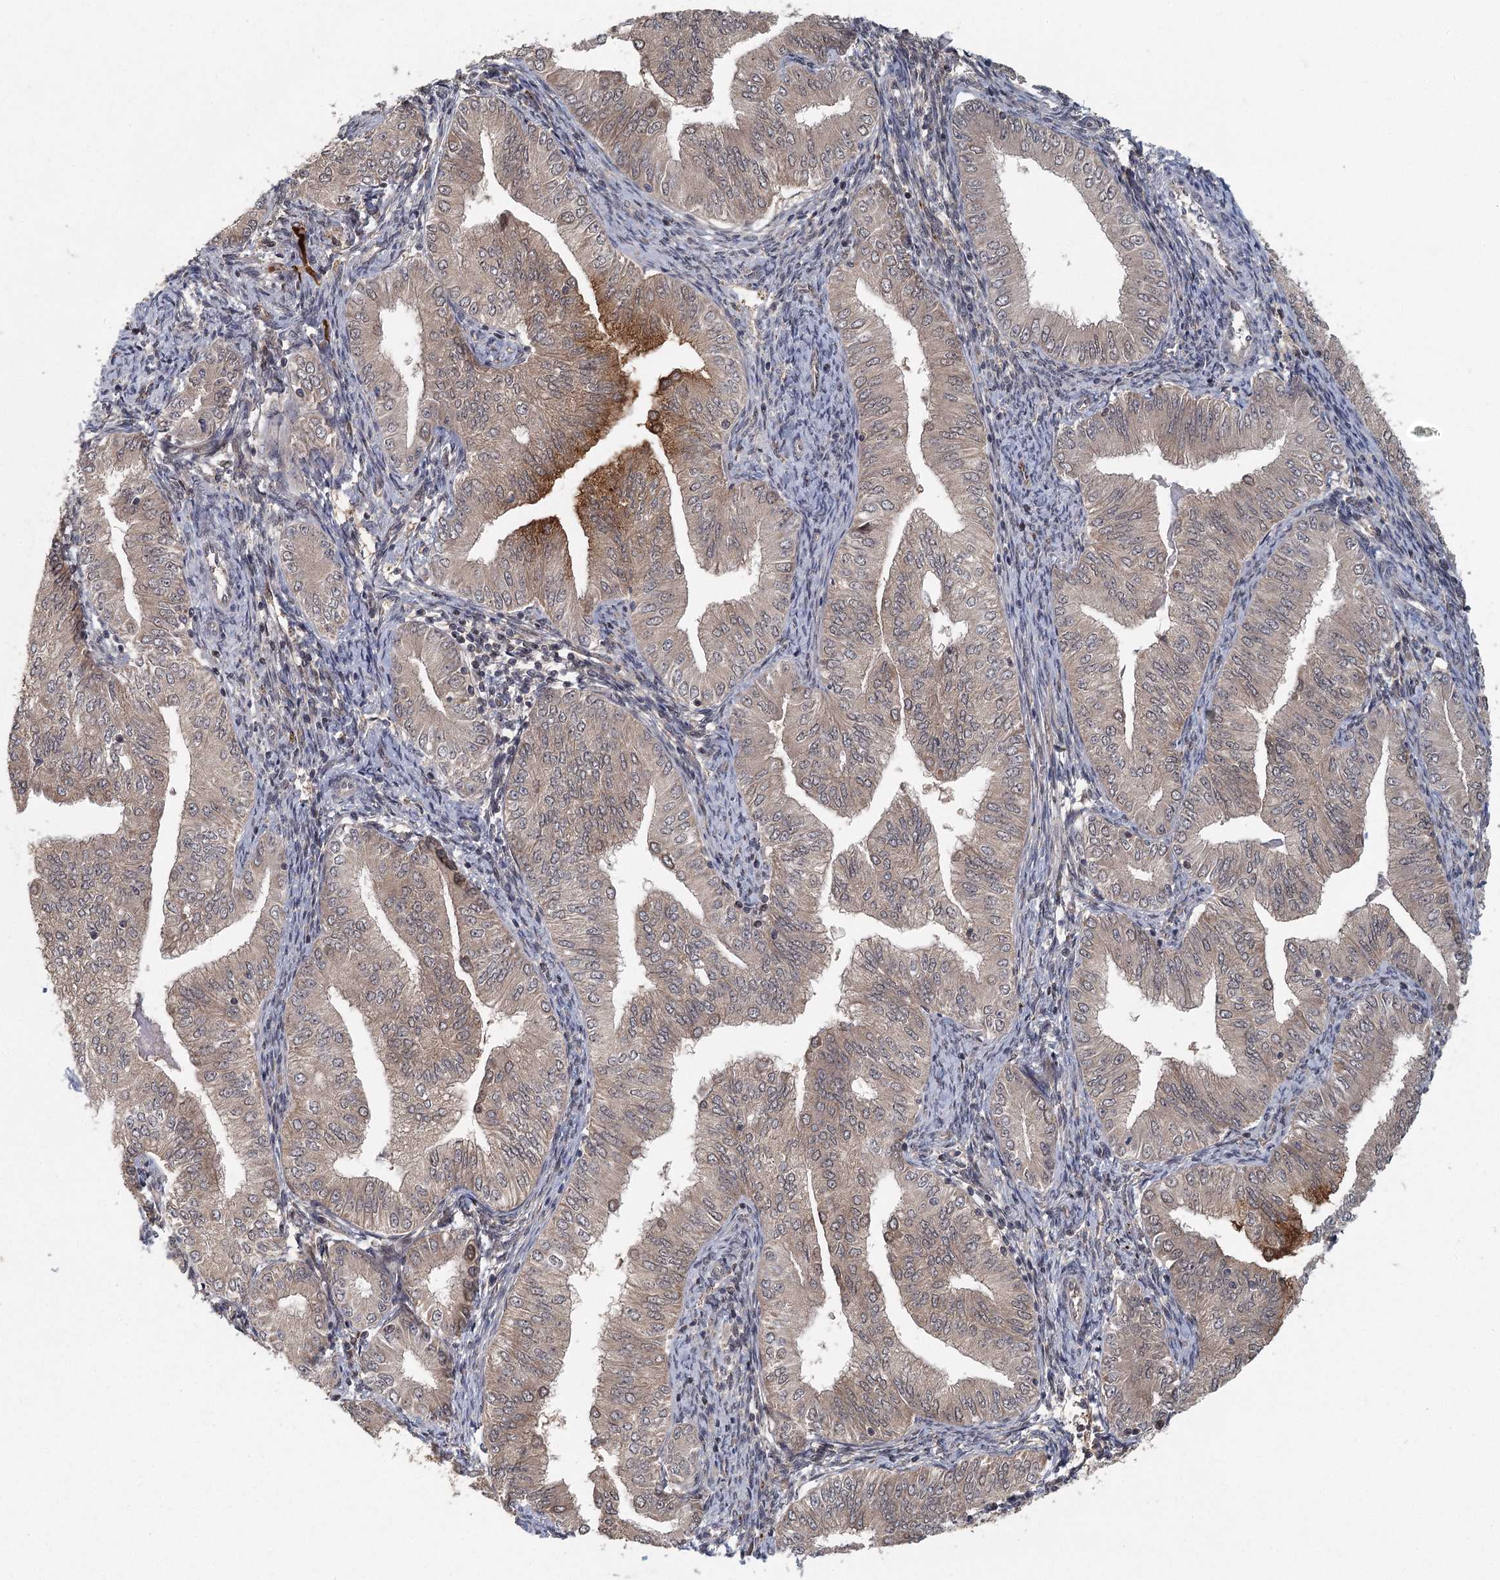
{"staining": {"intensity": "moderate", "quantity": ">75%", "location": "cytoplasmic/membranous"}, "tissue": "endometrial cancer", "cell_type": "Tumor cells", "image_type": "cancer", "snomed": [{"axis": "morphology", "description": "Normal tissue, NOS"}, {"axis": "morphology", "description": "Adenocarcinoma, NOS"}, {"axis": "topography", "description": "Endometrium"}], "caption": "Immunohistochemical staining of human endometrial adenocarcinoma displays moderate cytoplasmic/membranous protein expression in about >75% of tumor cells.", "gene": "LRRC14B", "patient": {"sex": "female", "age": 53}}